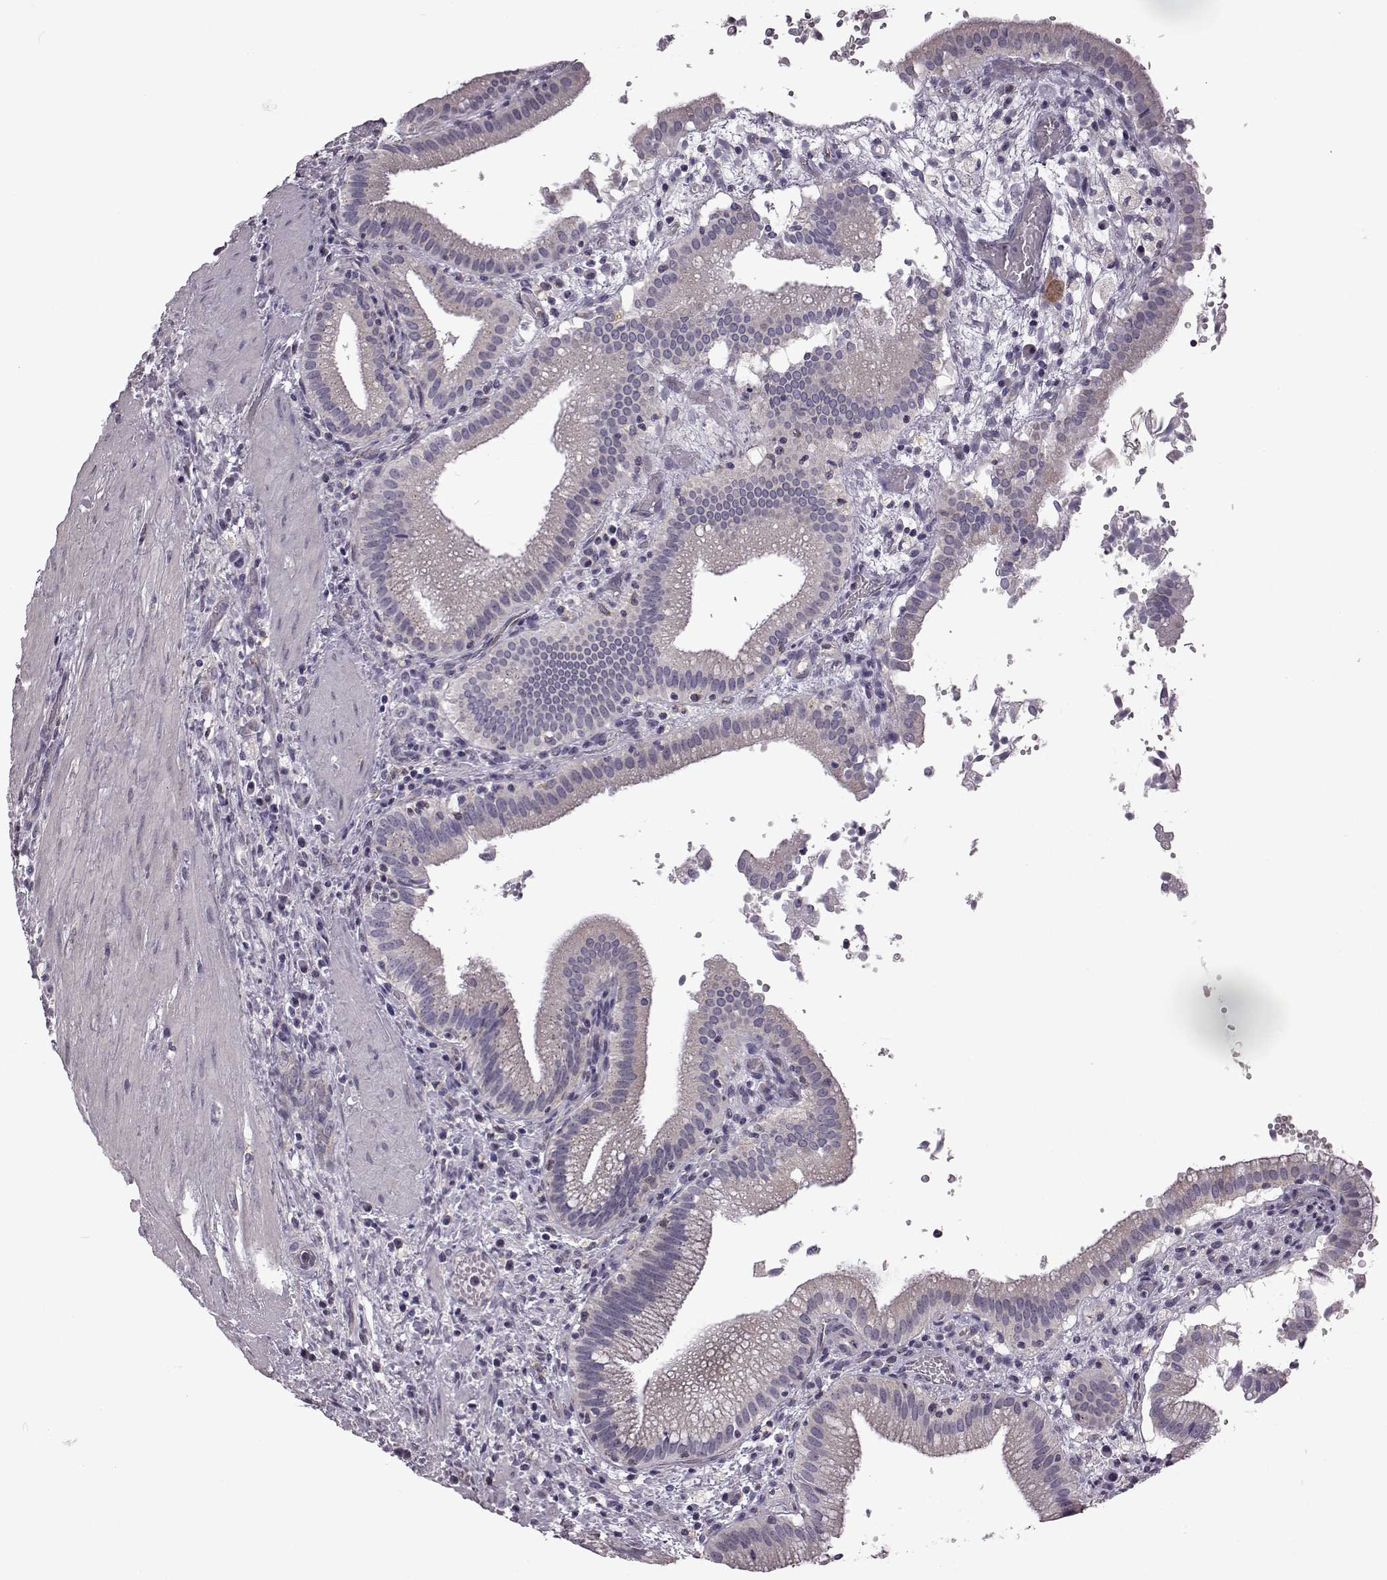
{"staining": {"intensity": "weak", "quantity": "25%-75%", "location": "cytoplasmic/membranous"}, "tissue": "gallbladder", "cell_type": "Glandular cells", "image_type": "normal", "snomed": [{"axis": "morphology", "description": "Normal tissue, NOS"}, {"axis": "topography", "description": "Gallbladder"}], "caption": "Glandular cells exhibit low levels of weak cytoplasmic/membranous positivity in approximately 25%-75% of cells in unremarkable gallbladder.", "gene": "B3GNT6", "patient": {"sex": "male", "age": 42}}